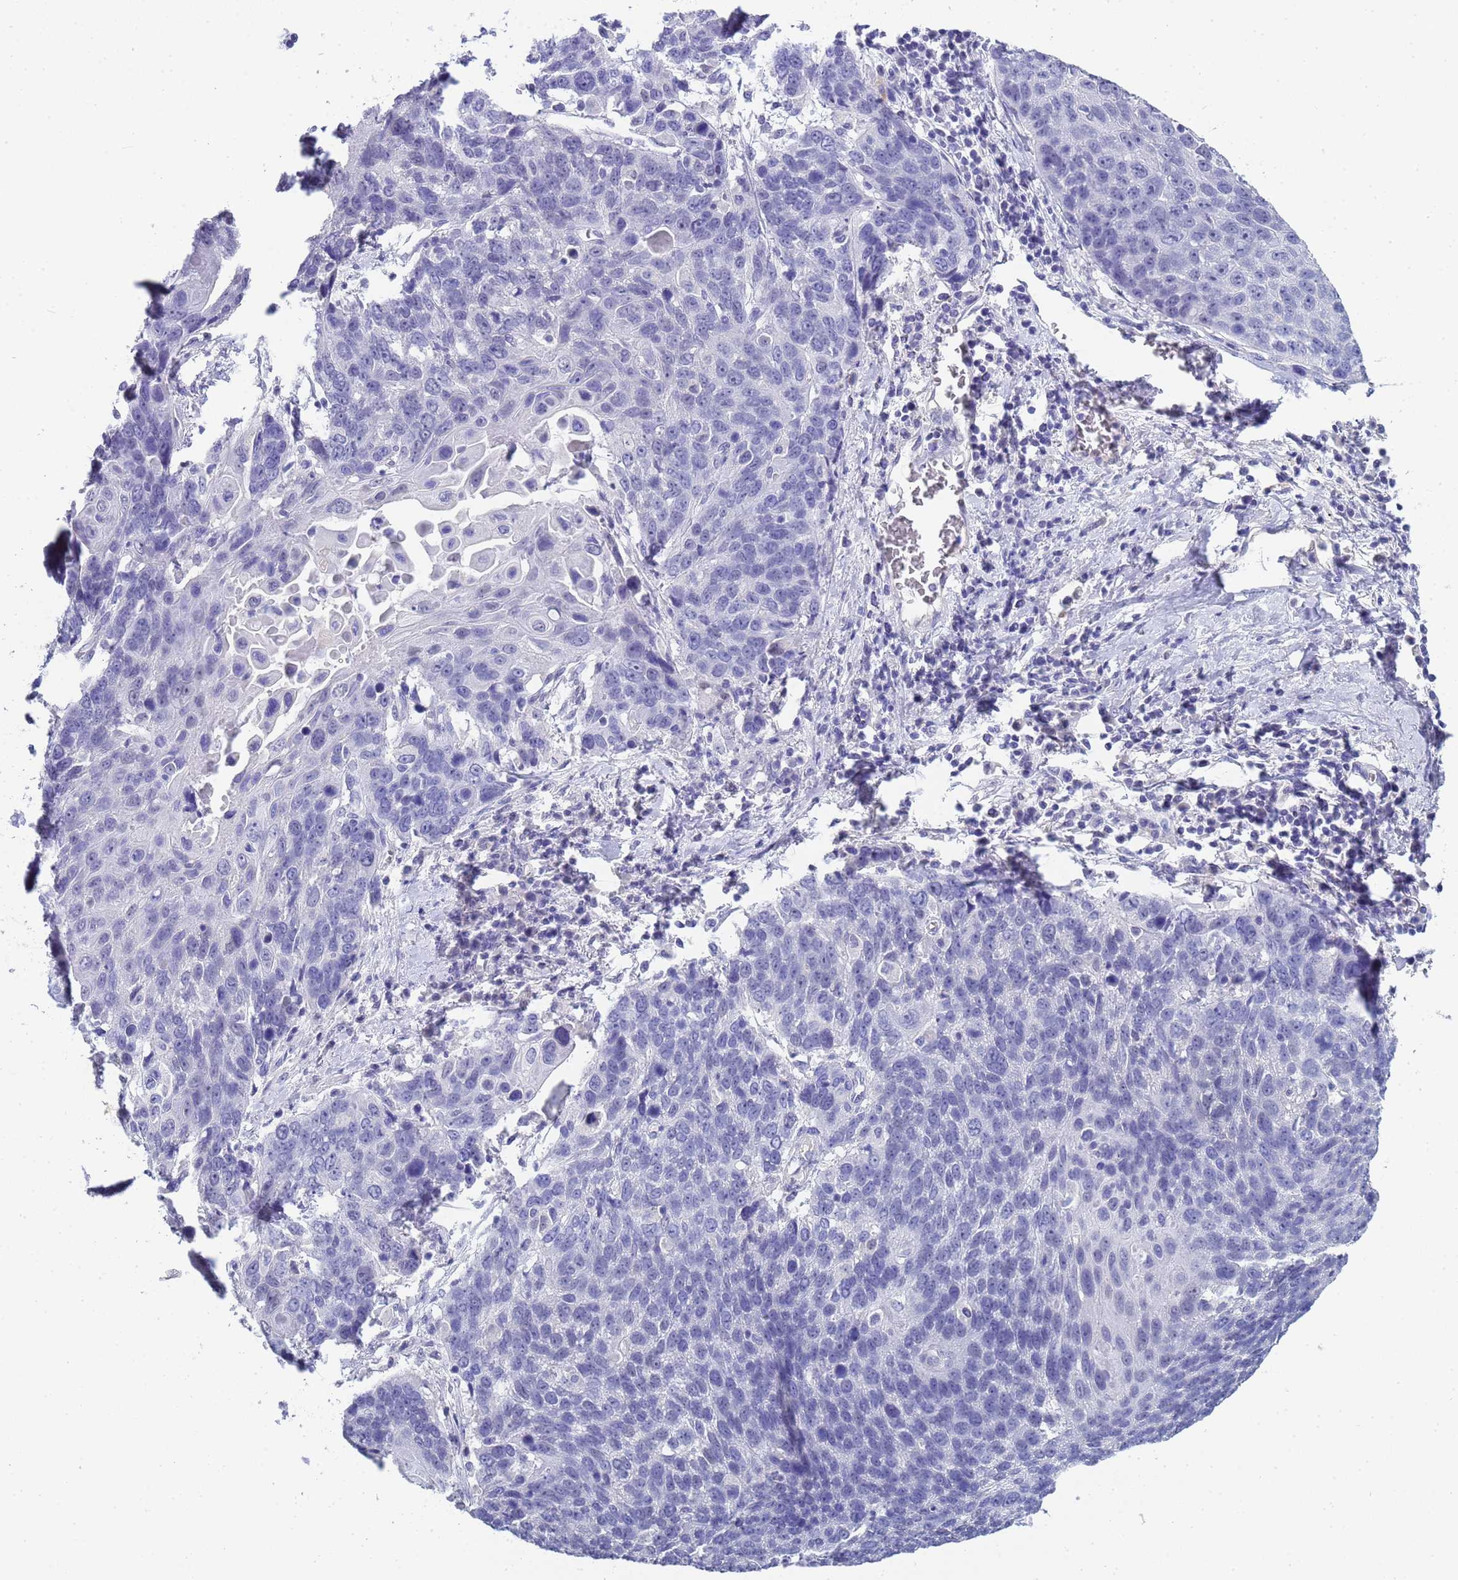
{"staining": {"intensity": "negative", "quantity": "none", "location": "none"}, "tissue": "lung cancer", "cell_type": "Tumor cells", "image_type": "cancer", "snomed": [{"axis": "morphology", "description": "Squamous cell carcinoma, NOS"}, {"axis": "topography", "description": "Lung"}], "caption": "A micrograph of lung squamous cell carcinoma stained for a protein exhibits no brown staining in tumor cells.", "gene": "CTRC", "patient": {"sex": "male", "age": 66}}